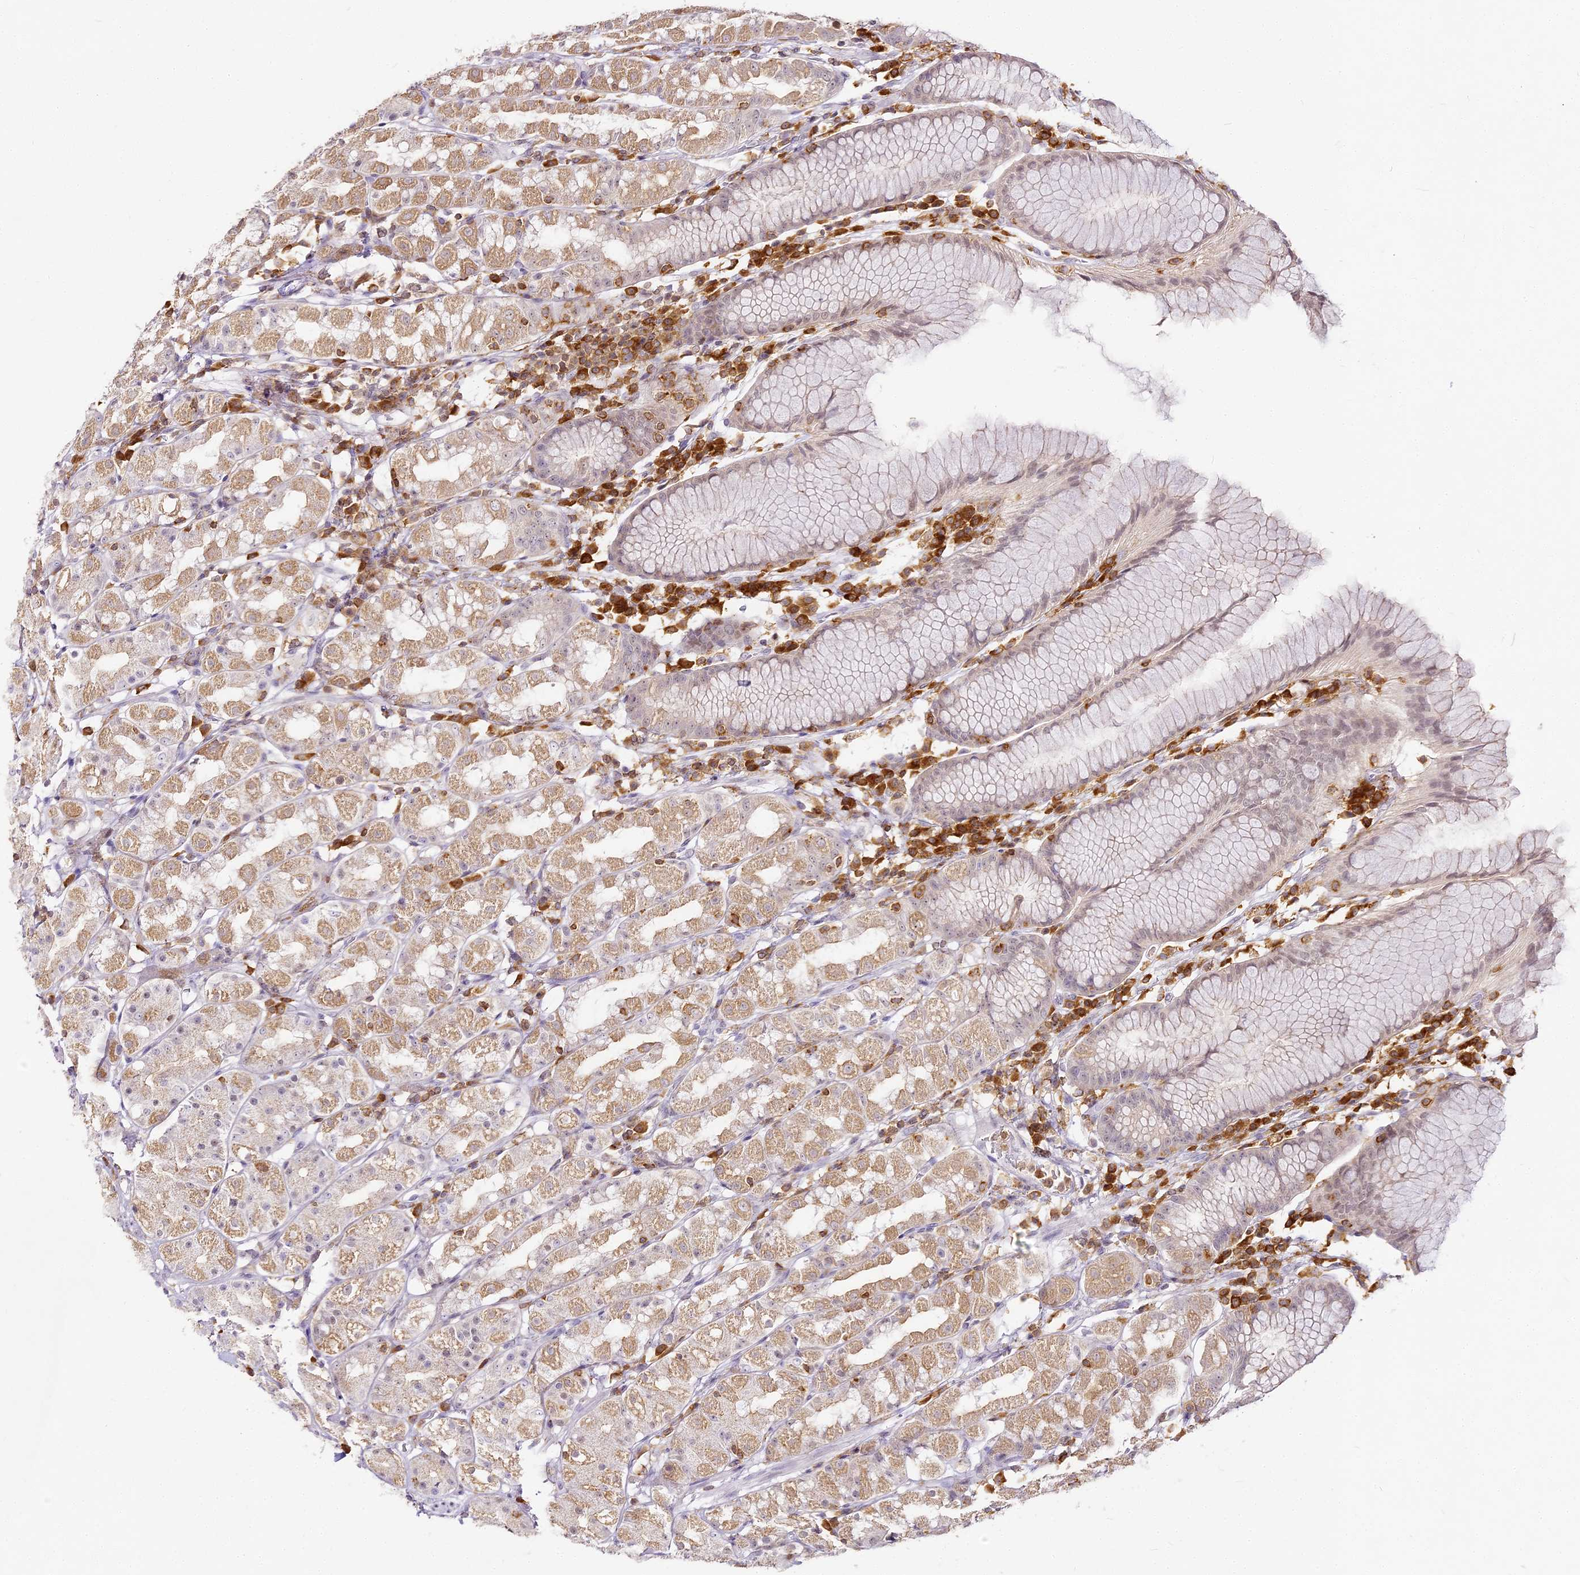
{"staining": {"intensity": "weak", "quantity": "25%-75%", "location": "cytoplasmic/membranous"}, "tissue": "stomach", "cell_type": "Glandular cells", "image_type": "normal", "snomed": [{"axis": "morphology", "description": "Normal tissue, NOS"}, {"axis": "topography", "description": "Stomach, lower"}], "caption": "Protein staining by immunohistochemistry (IHC) reveals weak cytoplasmic/membranous positivity in approximately 25%-75% of glandular cells in benign stomach. (Brightfield microscopy of DAB IHC at high magnification).", "gene": "DOCK2", "patient": {"sex": "female", "age": 56}}